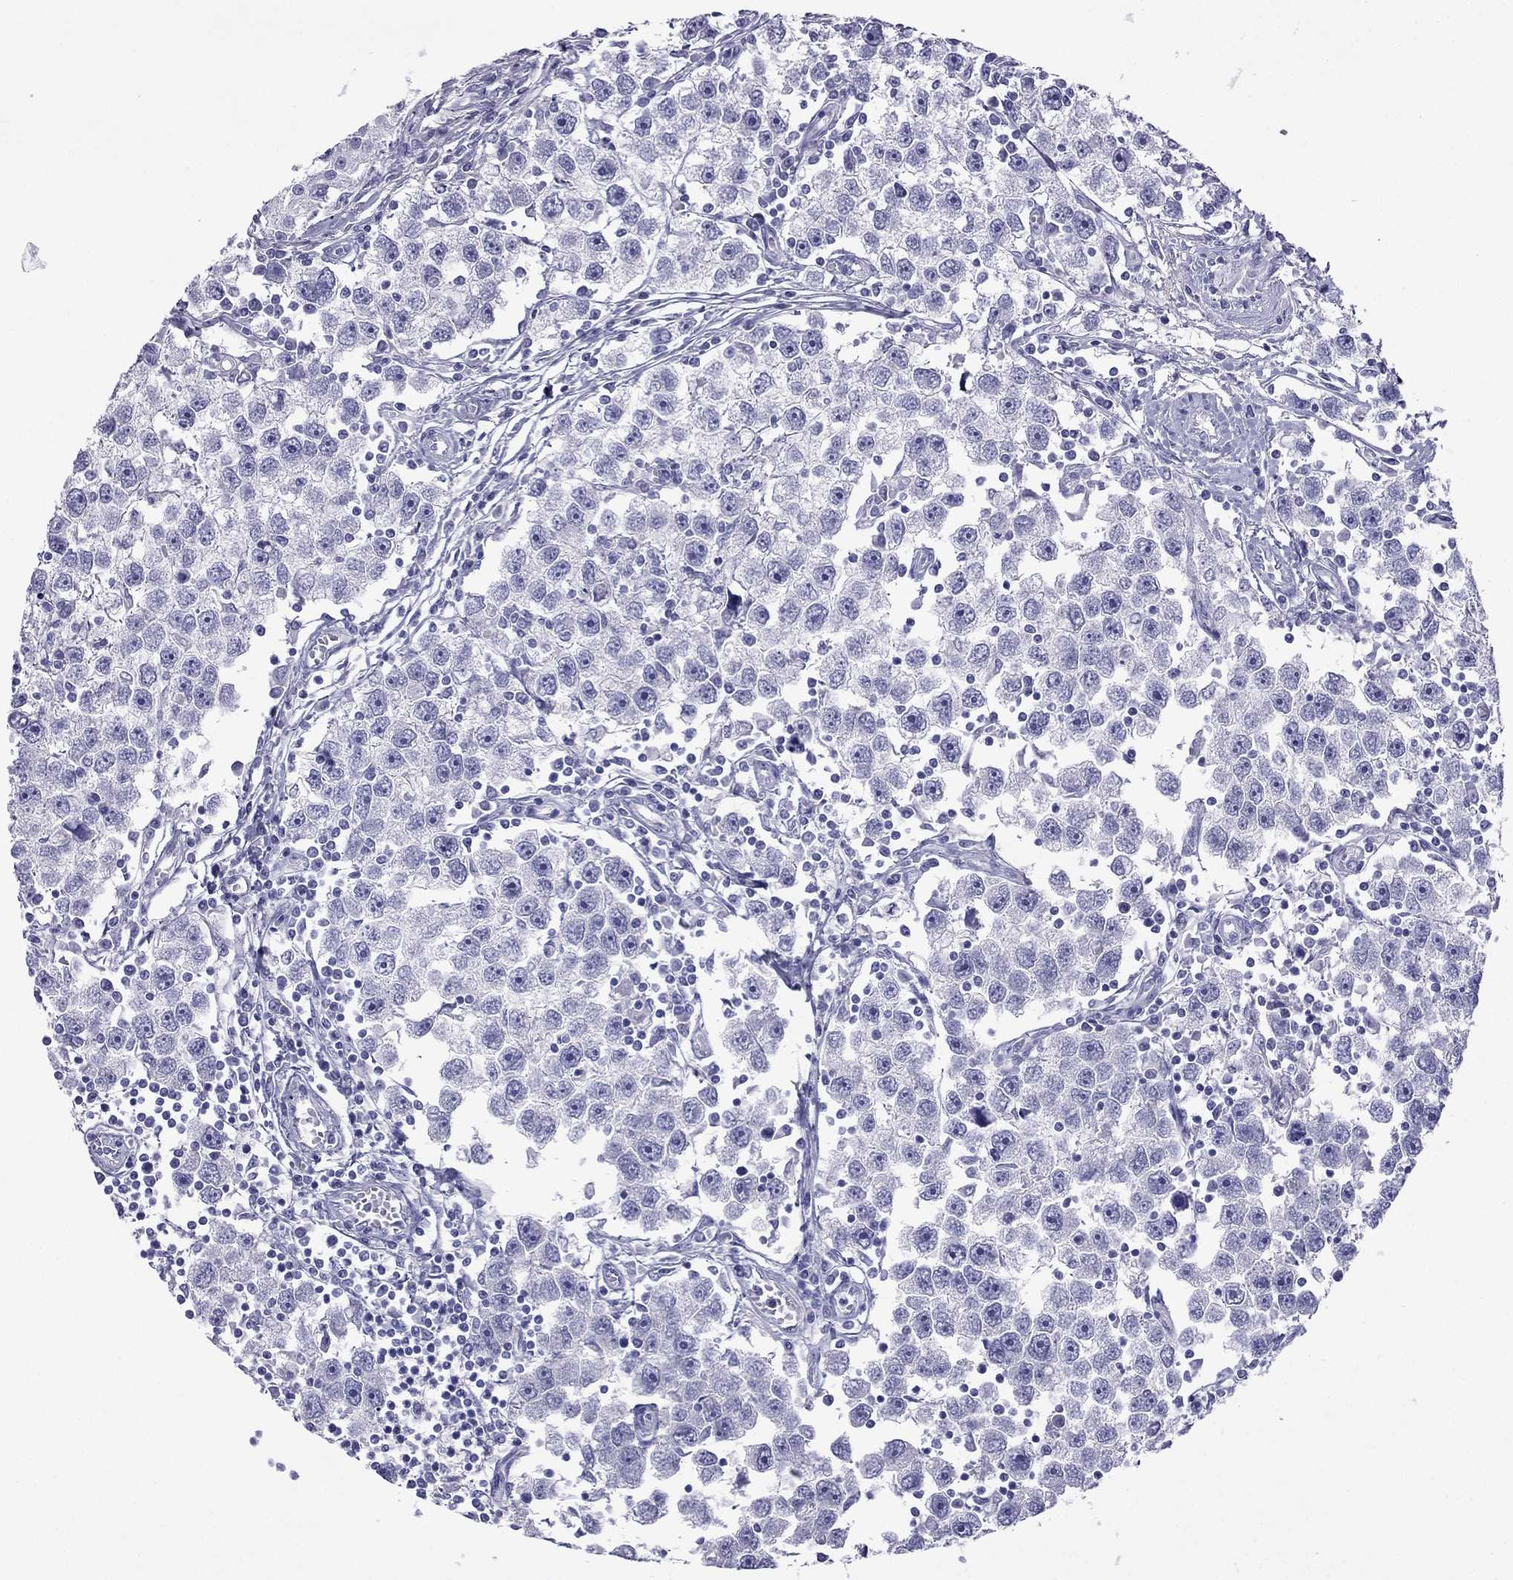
{"staining": {"intensity": "negative", "quantity": "none", "location": "none"}, "tissue": "testis cancer", "cell_type": "Tumor cells", "image_type": "cancer", "snomed": [{"axis": "morphology", "description": "Seminoma, NOS"}, {"axis": "topography", "description": "Testis"}], "caption": "This is a image of immunohistochemistry staining of testis cancer, which shows no staining in tumor cells.", "gene": "ARR3", "patient": {"sex": "male", "age": 30}}